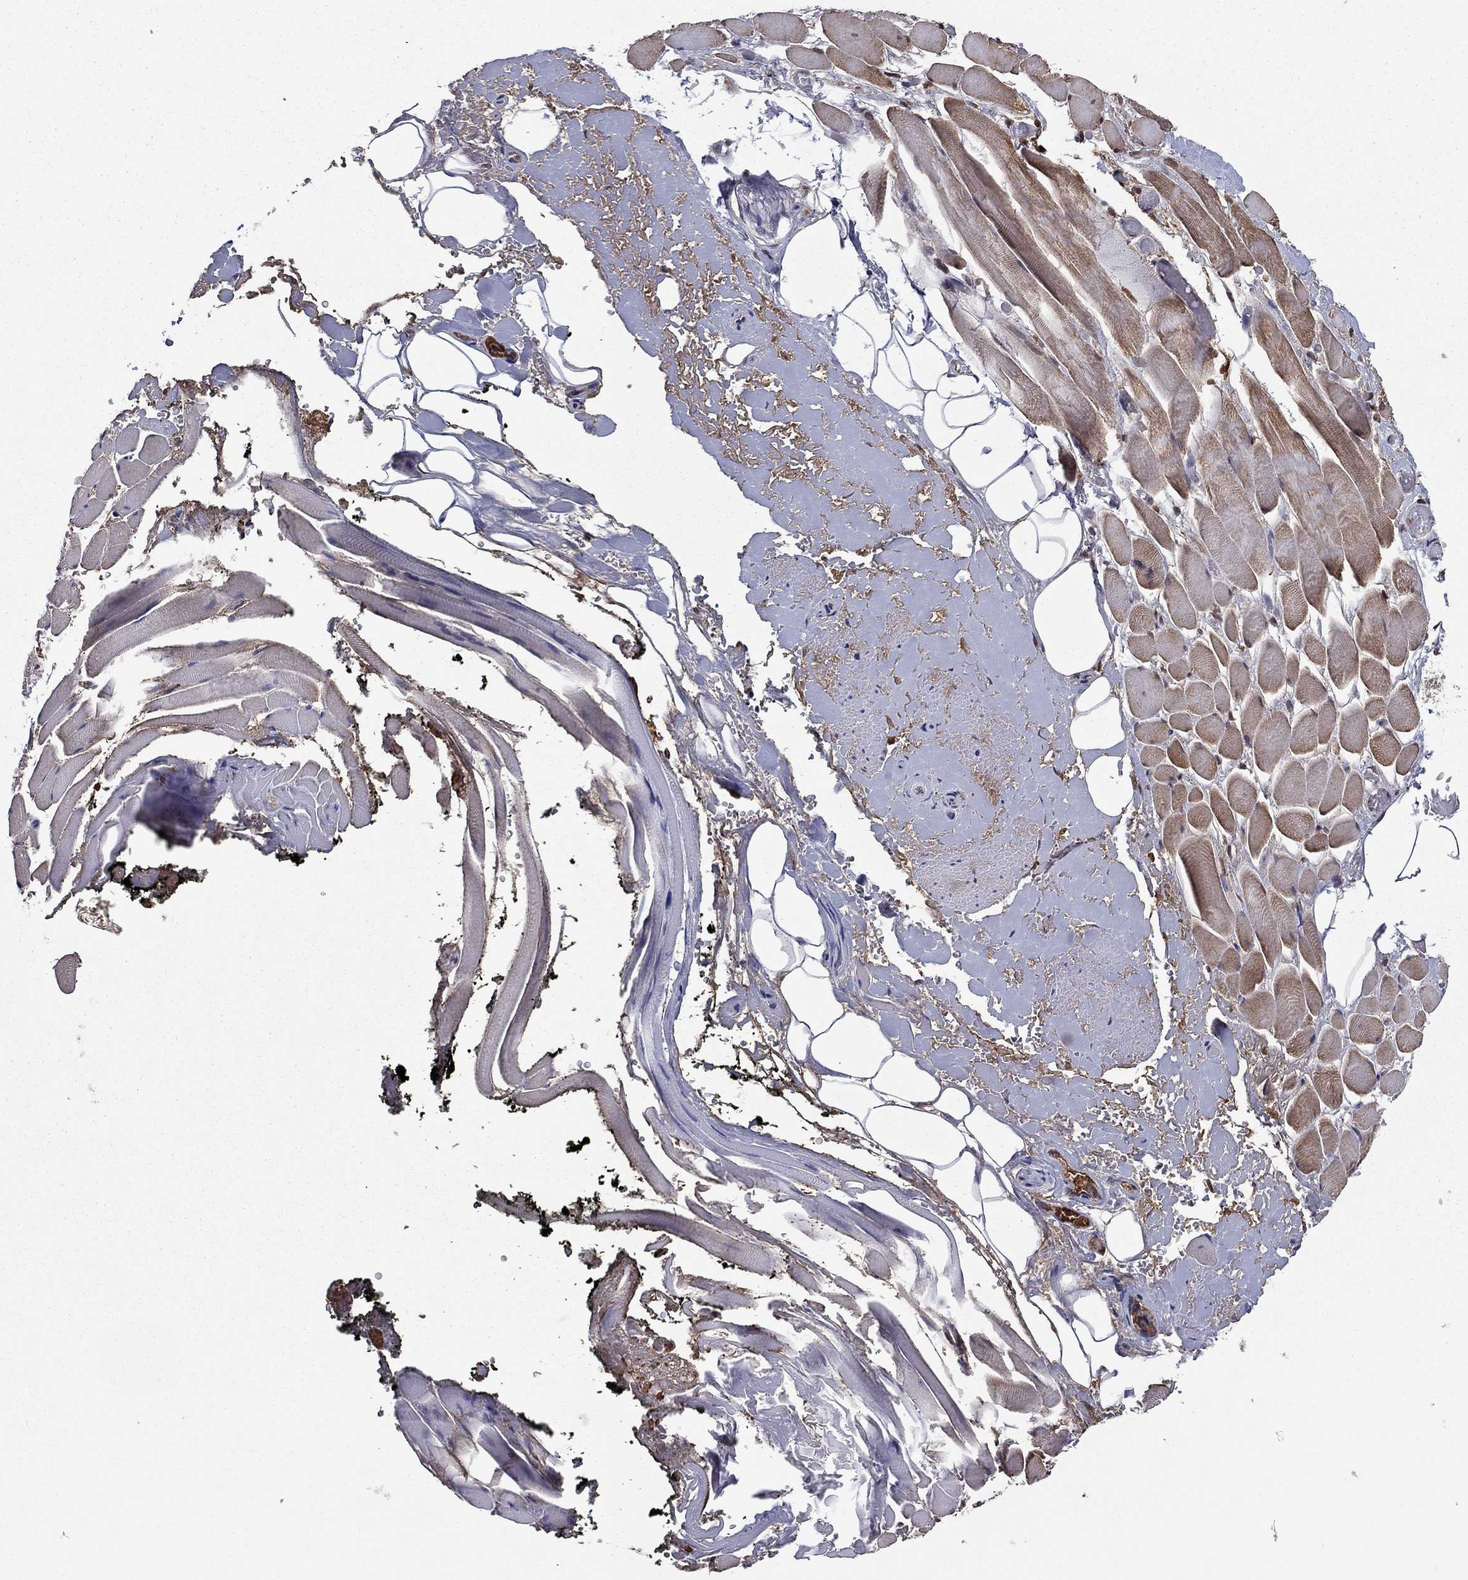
{"staining": {"intensity": "negative", "quantity": "none", "location": "none"}, "tissue": "adipose tissue", "cell_type": "Adipocytes", "image_type": "normal", "snomed": [{"axis": "morphology", "description": "Normal tissue, NOS"}, {"axis": "topography", "description": "Anal"}, {"axis": "topography", "description": "Peripheral nerve tissue"}], "caption": "Immunohistochemical staining of benign human adipose tissue shows no significant expression in adipocytes.", "gene": "HPX", "patient": {"sex": "male", "age": 53}}